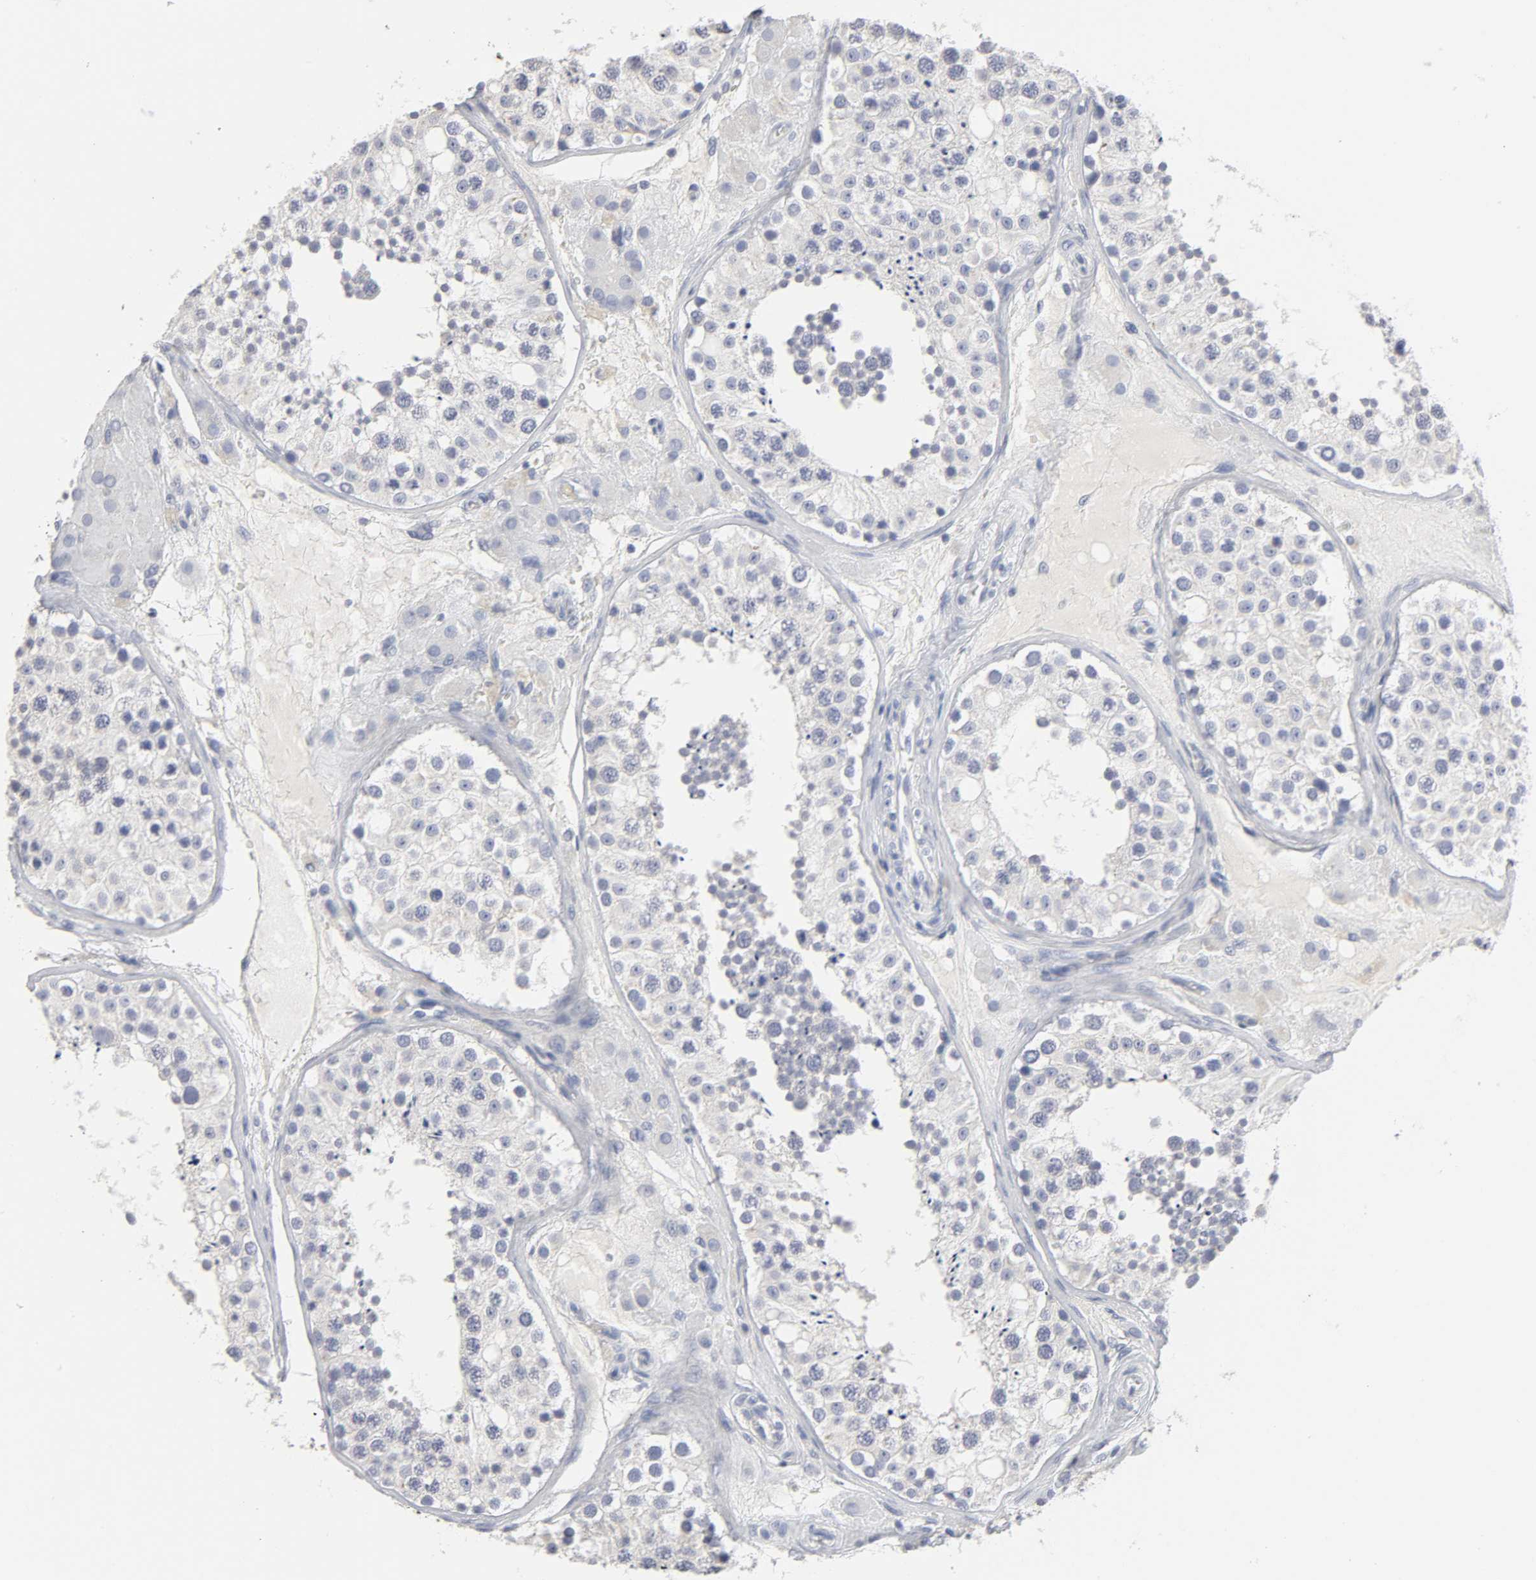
{"staining": {"intensity": "negative", "quantity": "none", "location": "none"}, "tissue": "testis", "cell_type": "Cells in seminiferous ducts", "image_type": "normal", "snomed": [{"axis": "morphology", "description": "Normal tissue, NOS"}, {"axis": "topography", "description": "Testis"}], "caption": "Protein analysis of normal testis displays no significant staining in cells in seminiferous ducts. (DAB IHC, high magnification).", "gene": "SLCO1B3", "patient": {"sex": "male", "age": 26}}